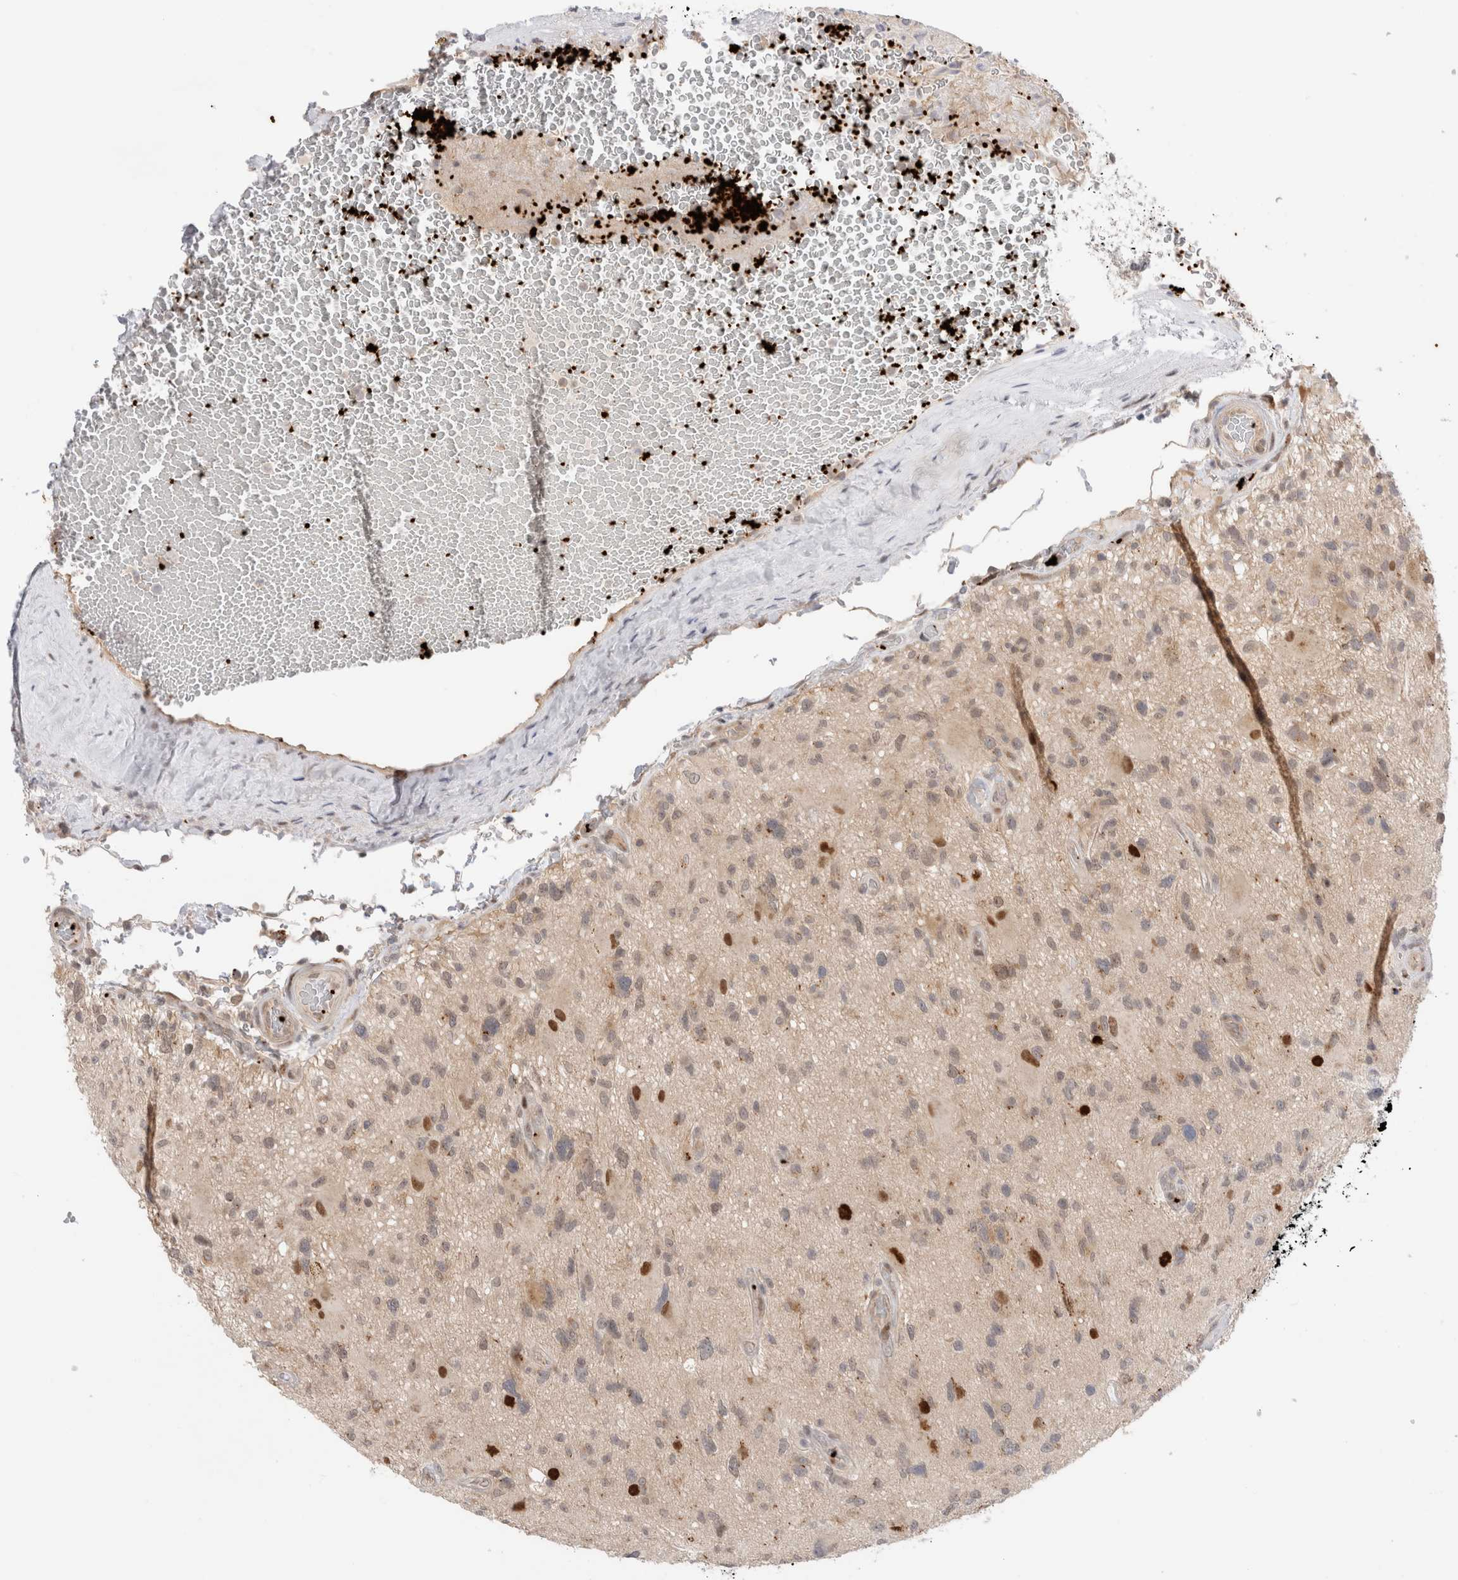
{"staining": {"intensity": "moderate", "quantity": "<25%", "location": "nuclear"}, "tissue": "glioma", "cell_type": "Tumor cells", "image_type": "cancer", "snomed": [{"axis": "morphology", "description": "Glioma, malignant, High grade"}, {"axis": "topography", "description": "Brain"}], "caption": "Glioma tissue shows moderate nuclear positivity in about <25% of tumor cells, visualized by immunohistochemistry.", "gene": "VPS28", "patient": {"sex": "male", "age": 33}}